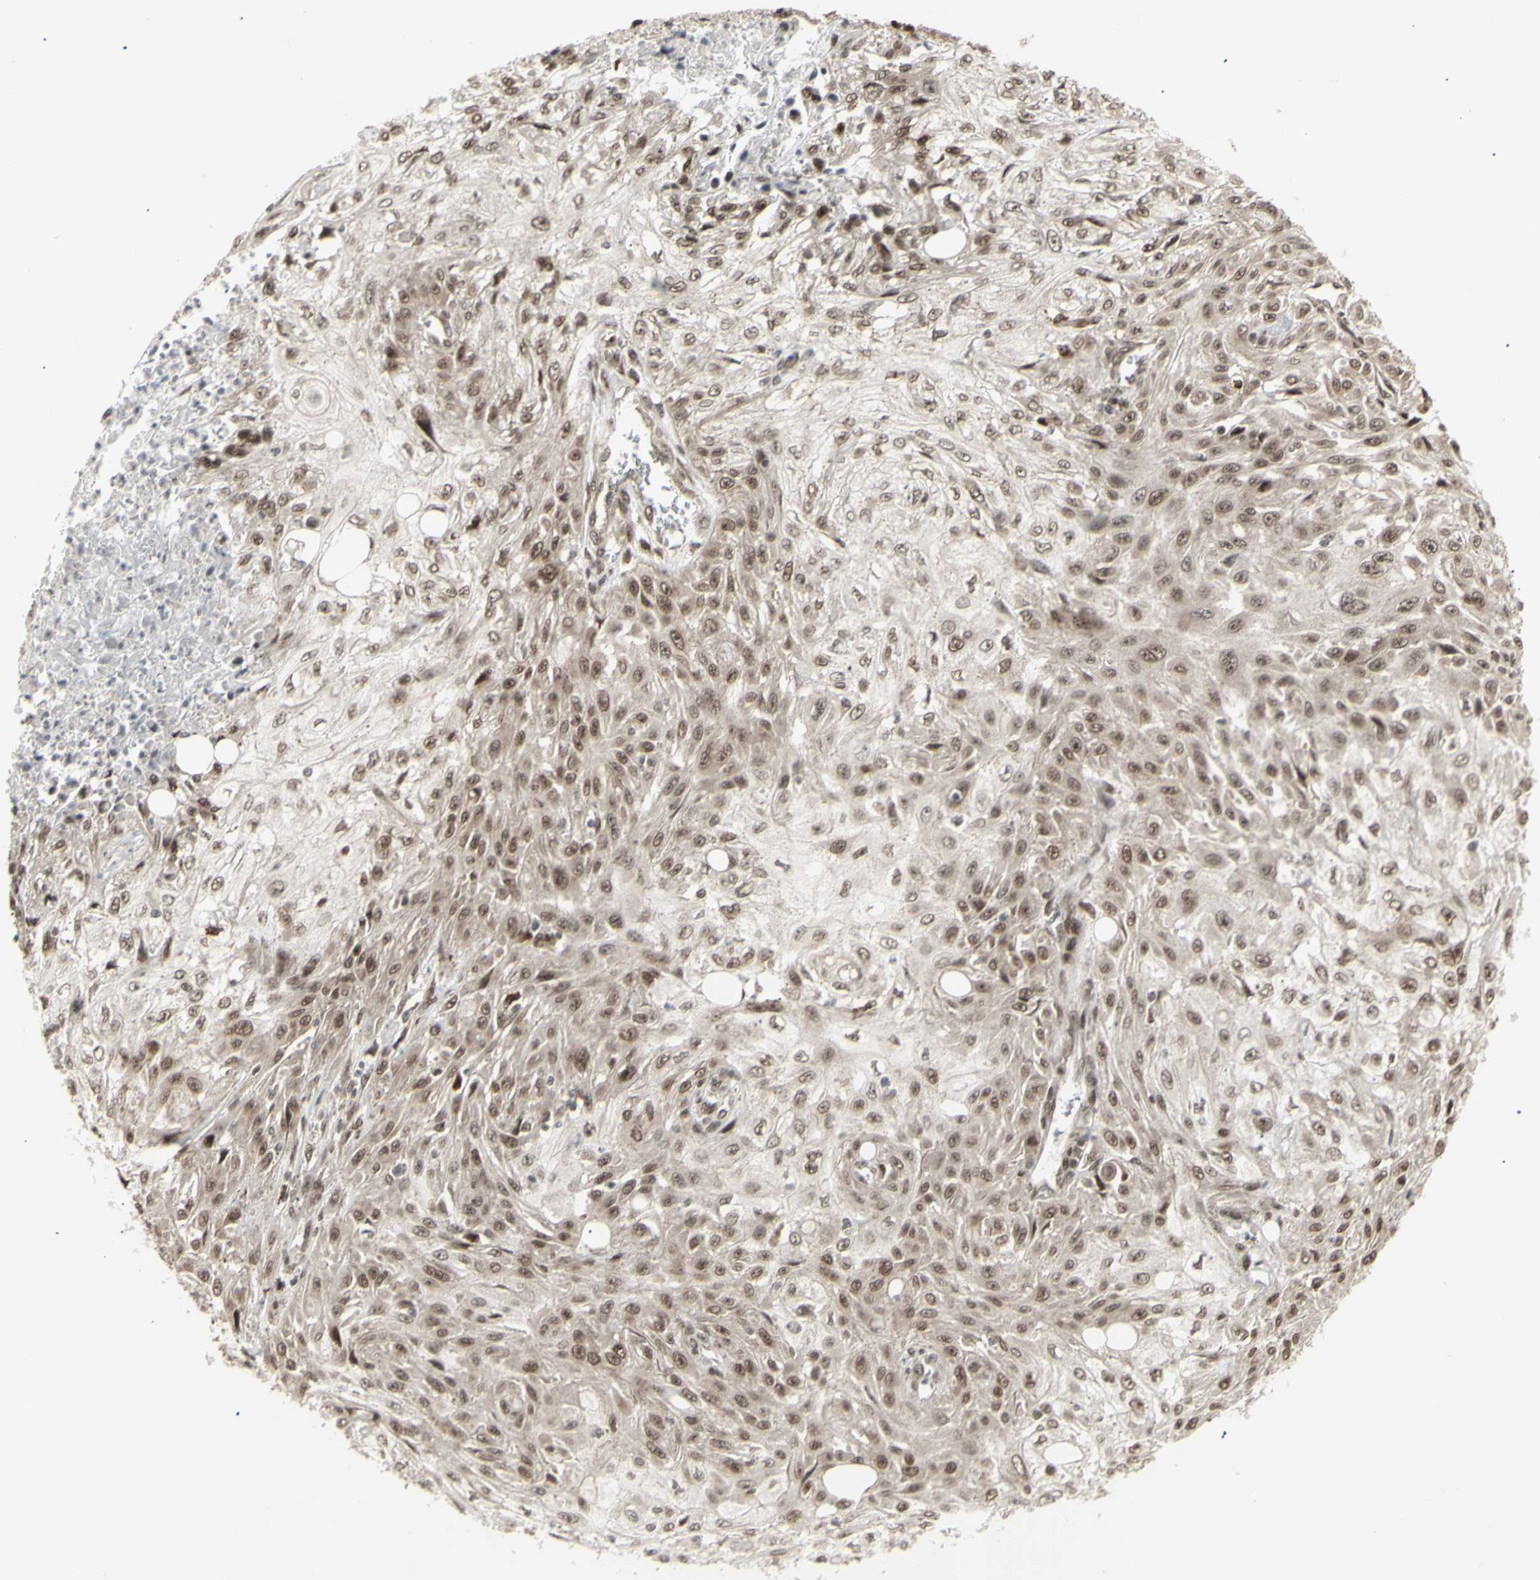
{"staining": {"intensity": "moderate", "quantity": ">75%", "location": "cytoplasmic/membranous,nuclear"}, "tissue": "skin cancer", "cell_type": "Tumor cells", "image_type": "cancer", "snomed": [{"axis": "morphology", "description": "Squamous cell carcinoma, NOS"}, {"axis": "topography", "description": "Skin"}], "caption": "Human squamous cell carcinoma (skin) stained for a protein (brown) reveals moderate cytoplasmic/membranous and nuclear positive positivity in about >75% of tumor cells.", "gene": "CBX1", "patient": {"sex": "male", "age": 75}}